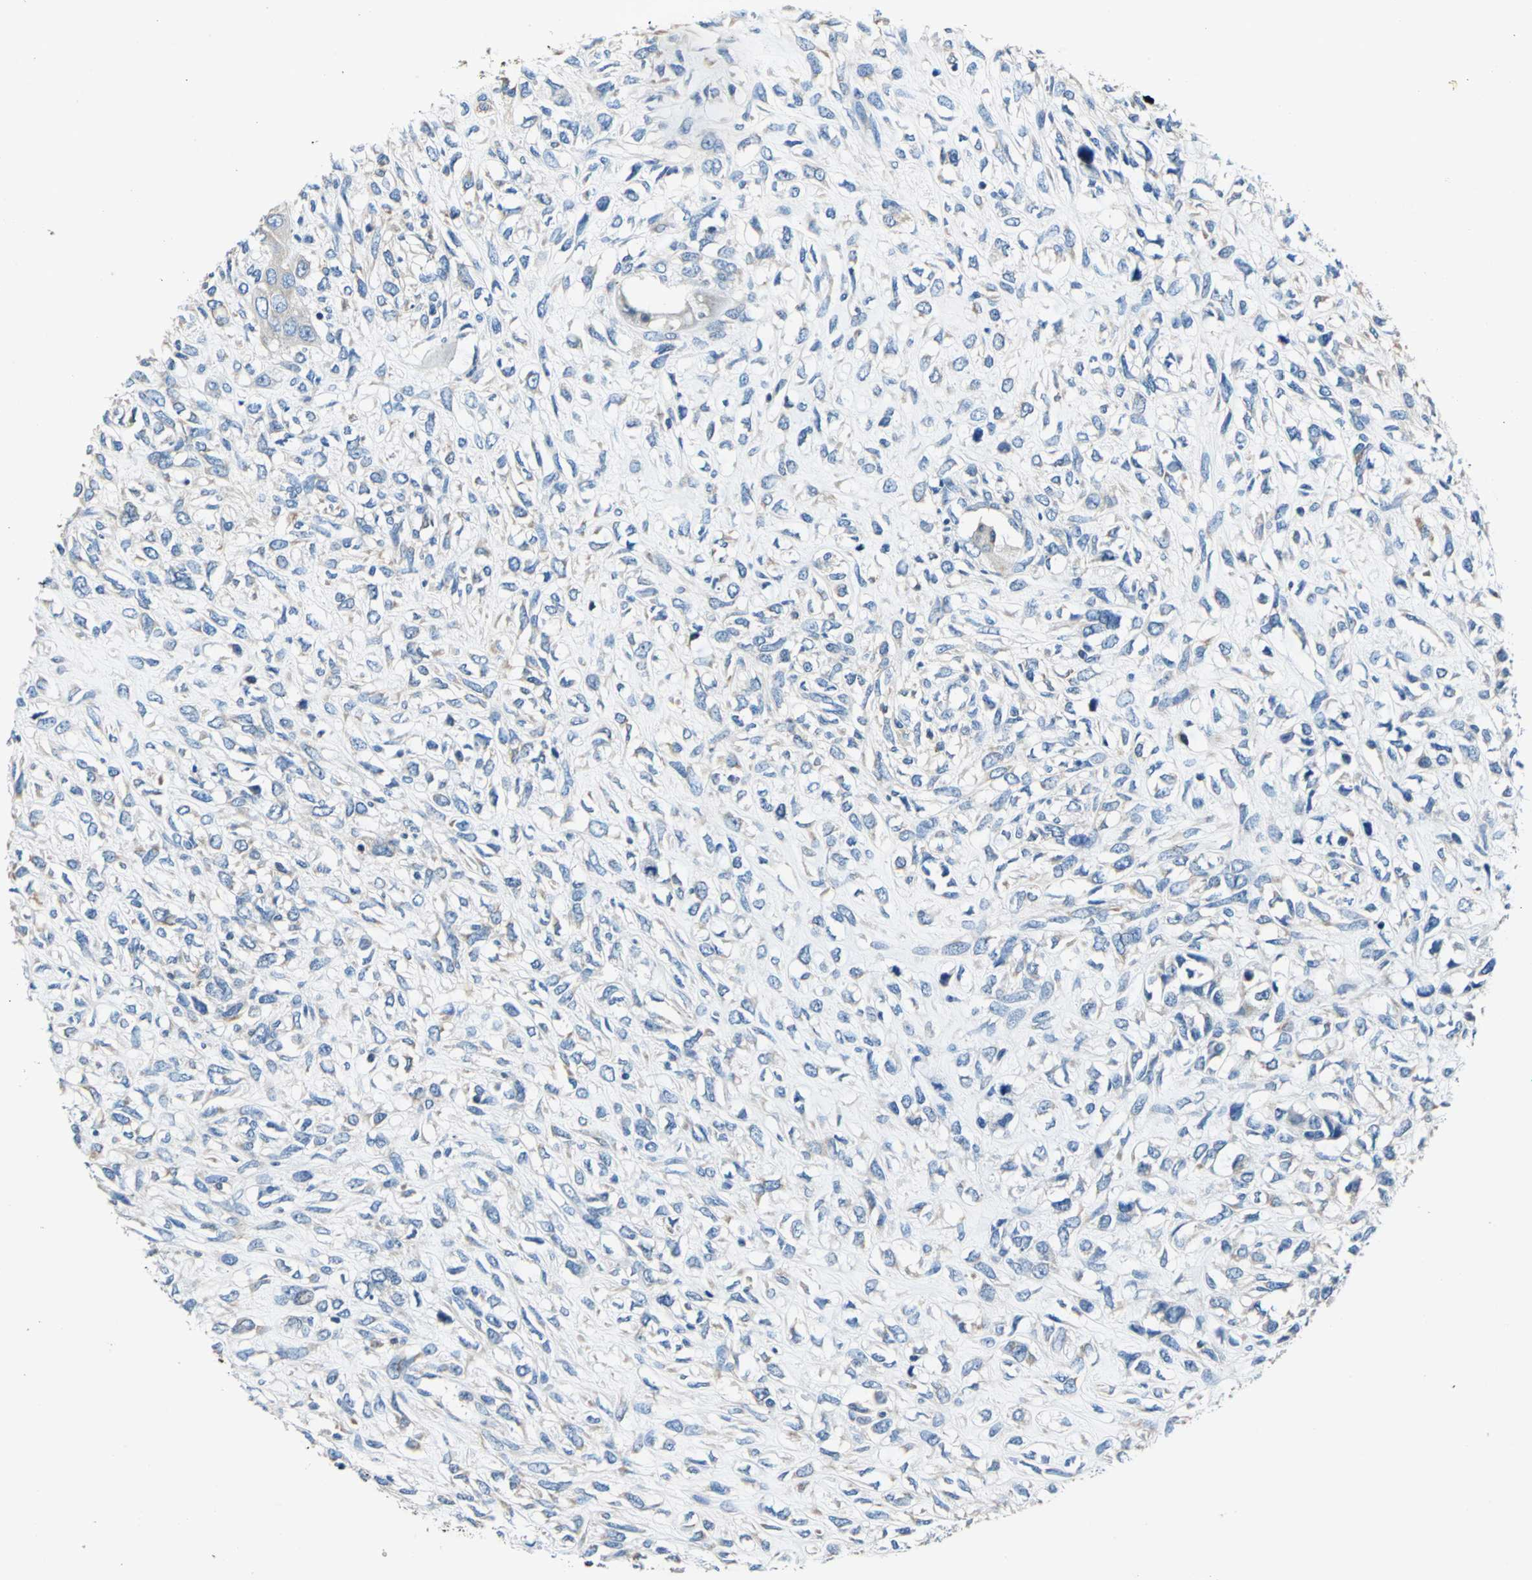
{"staining": {"intensity": "weak", "quantity": "25%-75%", "location": "cytoplasmic/membranous"}, "tissue": "head and neck cancer", "cell_type": "Tumor cells", "image_type": "cancer", "snomed": [{"axis": "morphology", "description": "Necrosis, NOS"}, {"axis": "morphology", "description": "Neoplasm, malignant, NOS"}, {"axis": "topography", "description": "Salivary gland"}, {"axis": "topography", "description": "Head-Neck"}], "caption": "DAB immunohistochemical staining of human head and neck cancer (neoplasm (malignant)) displays weak cytoplasmic/membranous protein staining in about 25%-75% of tumor cells. Nuclei are stained in blue.", "gene": "SEPTIN6", "patient": {"sex": "male", "age": 43}}